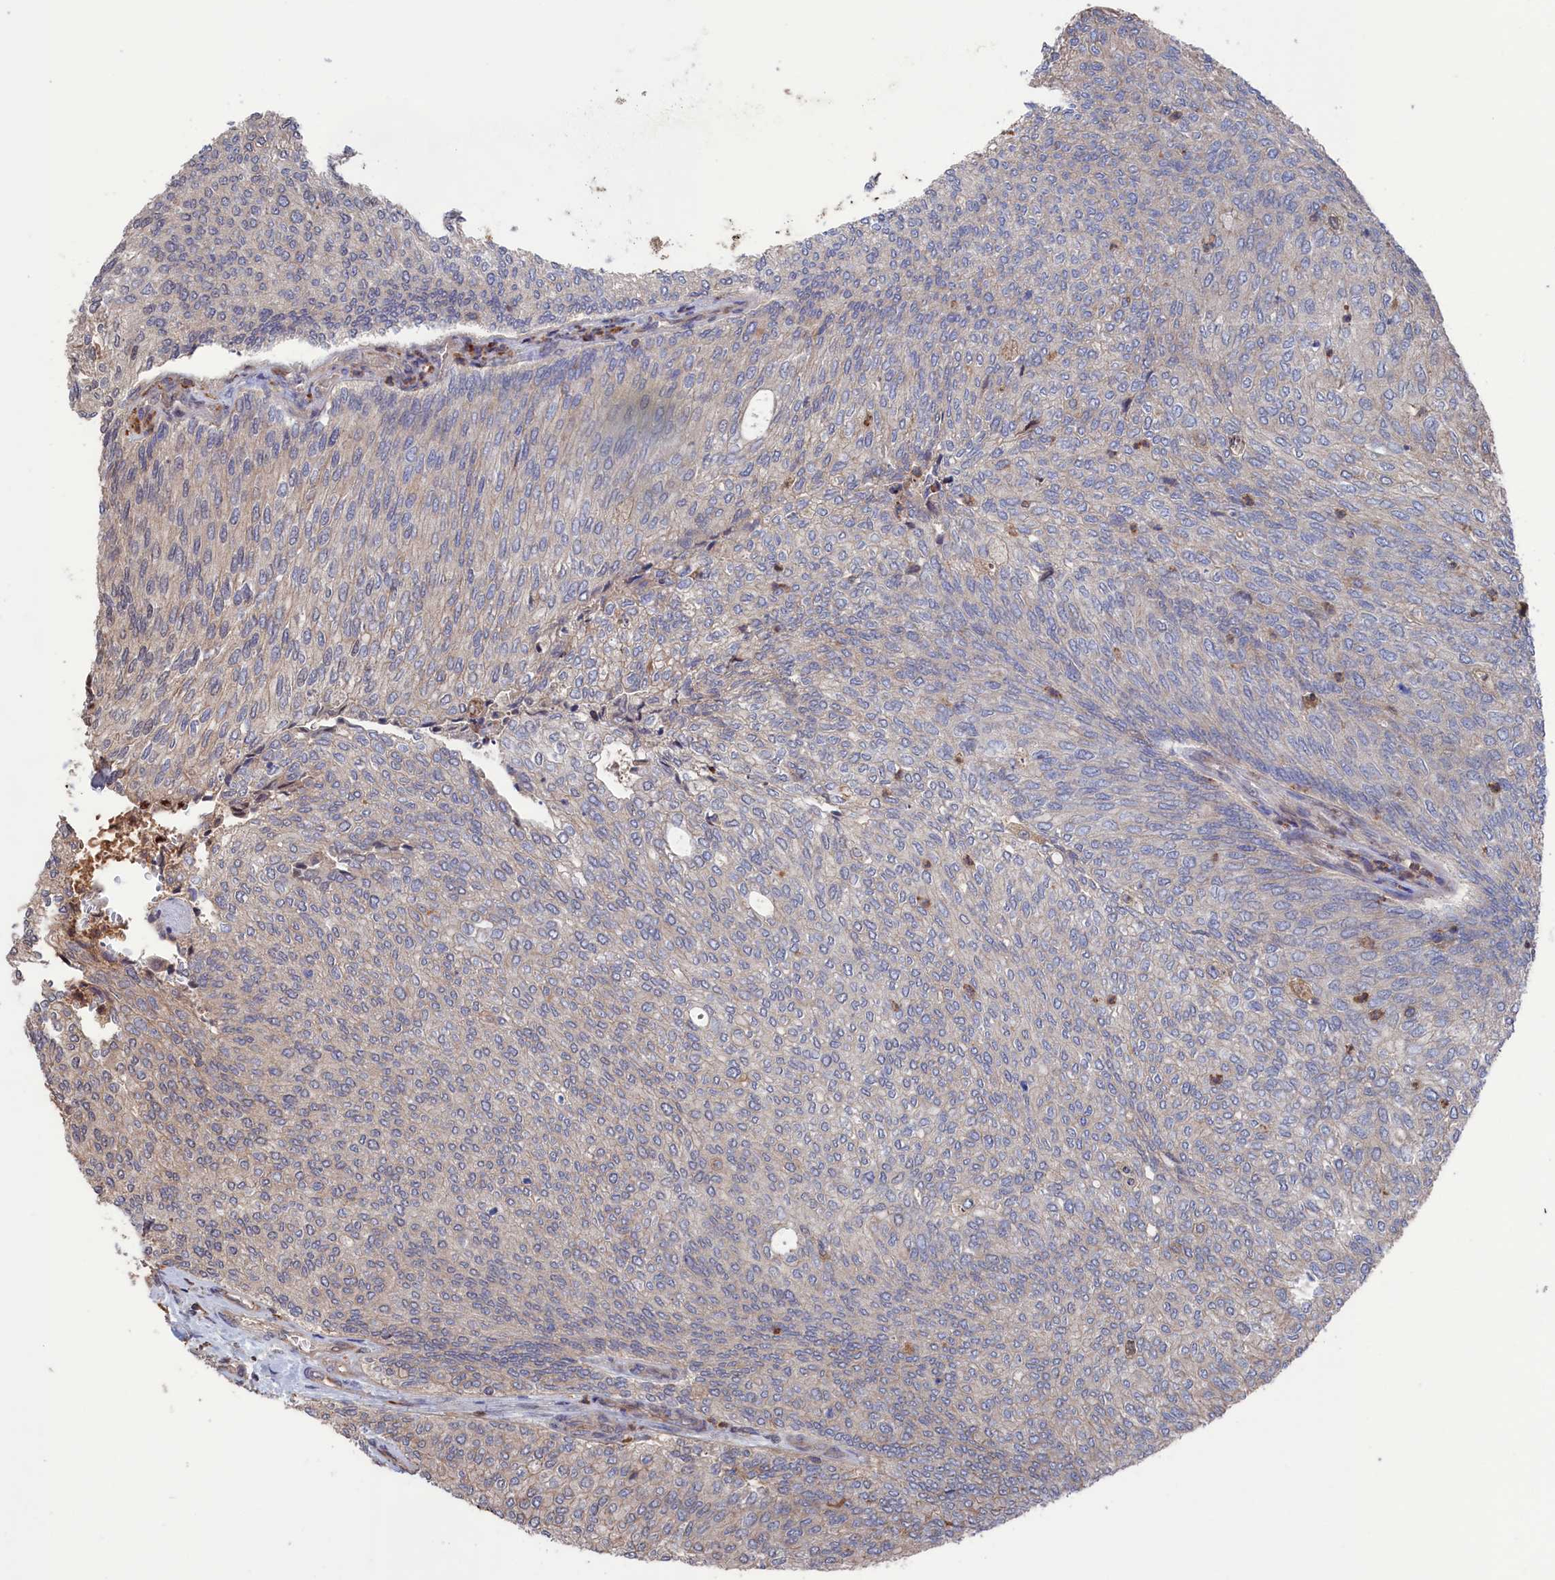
{"staining": {"intensity": "weak", "quantity": "<25%", "location": "cytoplasmic/membranous"}, "tissue": "urothelial cancer", "cell_type": "Tumor cells", "image_type": "cancer", "snomed": [{"axis": "morphology", "description": "Urothelial carcinoma, Low grade"}, {"axis": "topography", "description": "Urinary bladder"}], "caption": "A histopathology image of human urothelial carcinoma (low-grade) is negative for staining in tumor cells. Nuclei are stained in blue.", "gene": "PLA2G15", "patient": {"sex": "female", "age": 79}}